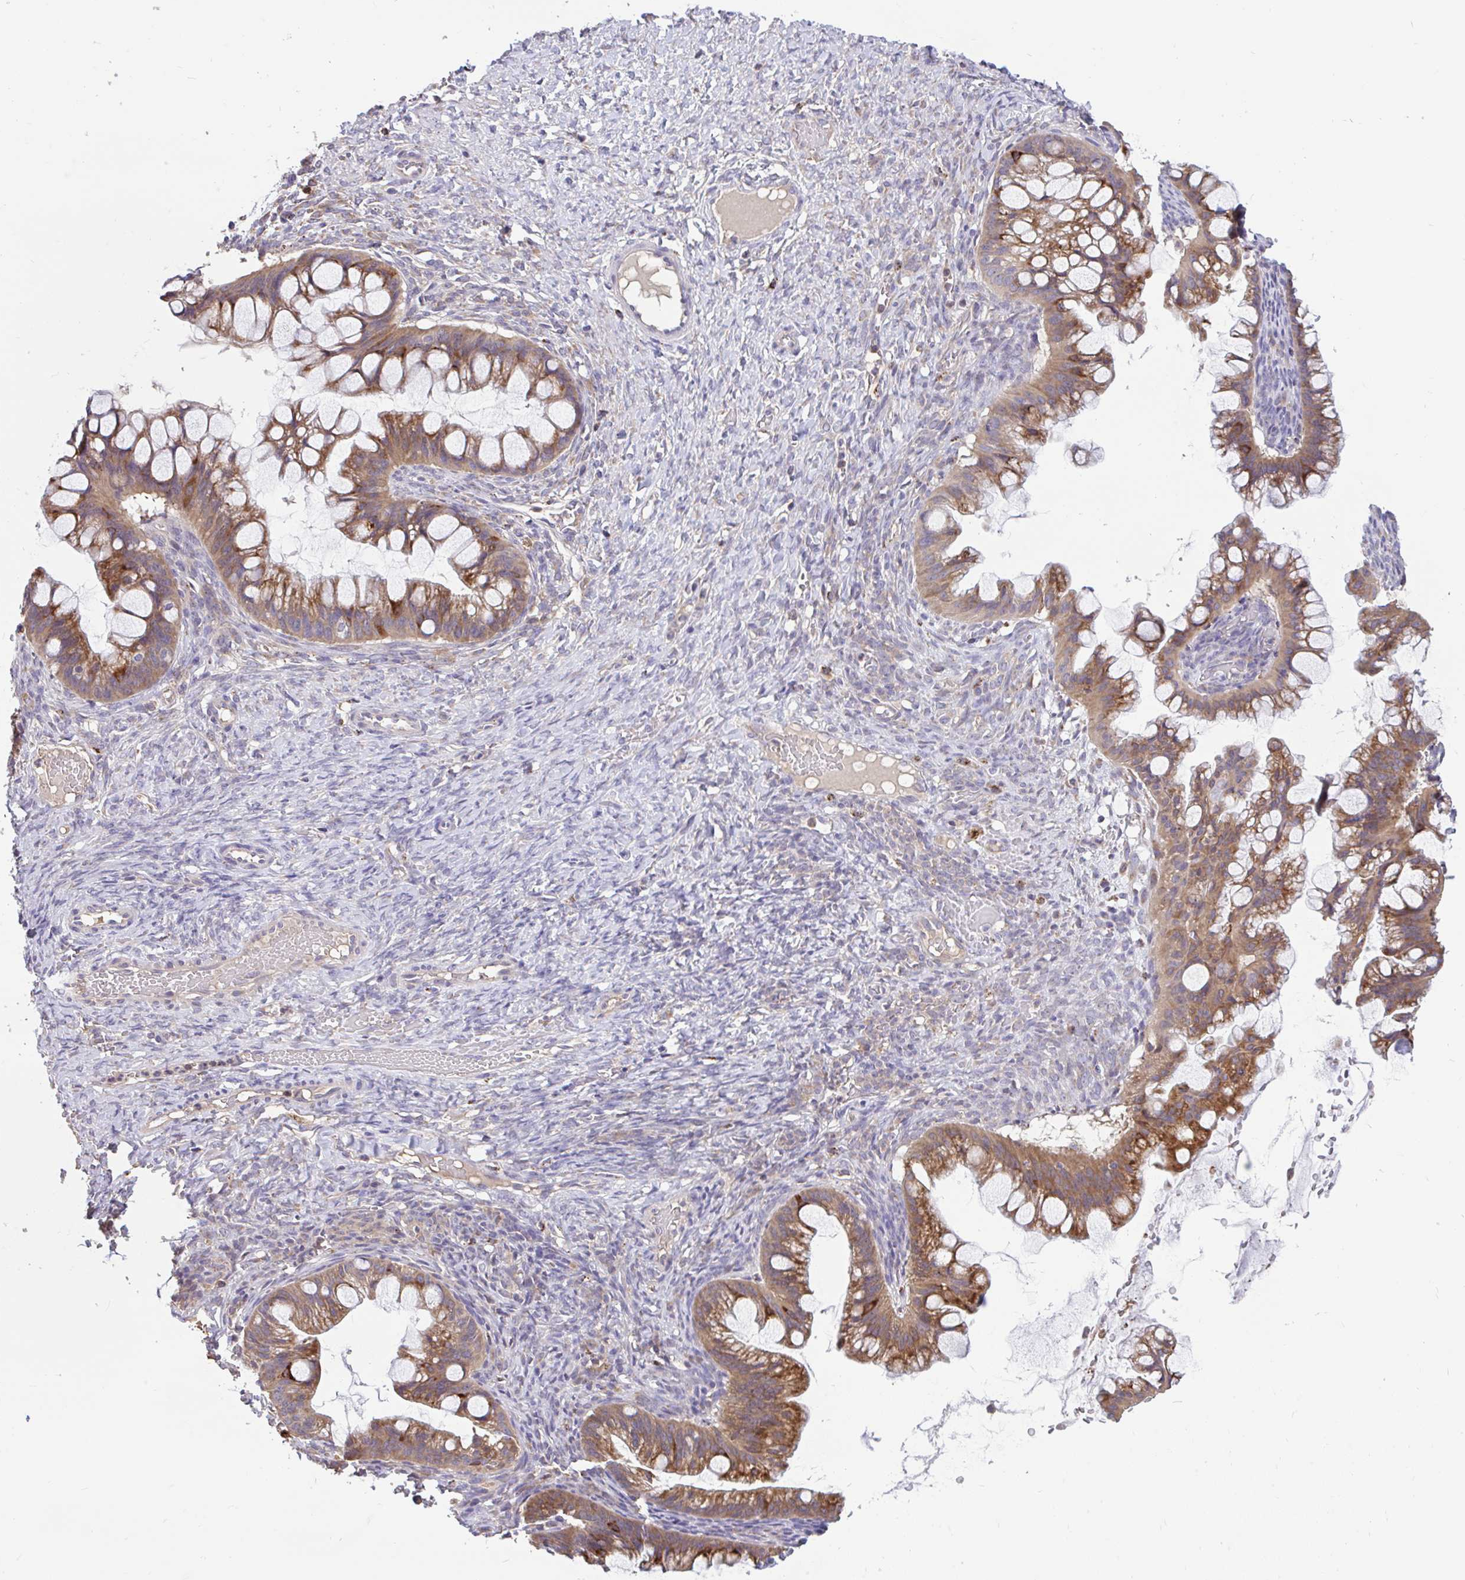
{"staining": {"intensity": "moderate", "quantity": ">75%", "location": "cytoplasmic/membranous"}, "tissue": "ovarian cancer", "cell_type": "Tumor cells", "image_type": "cancer", "snomed": [{"axis": "morphology", "description": "Cystadenocarcinoma, mucinous, NOS"}, {"axis": "topography", "description": "Ovary"}], "caption": "IHC of ovarian mucinous cystadenocarcinoma displays medium levels of moderate cytoplasmic/membranous staining in about >75% of tumor cells. (DAB (3,3'-diaminobenzidine) IHC, brown staining for protein, blue staining for nuclei).", "gene": "RALBP1", "patient": {"sex": "female", "age": 73}}